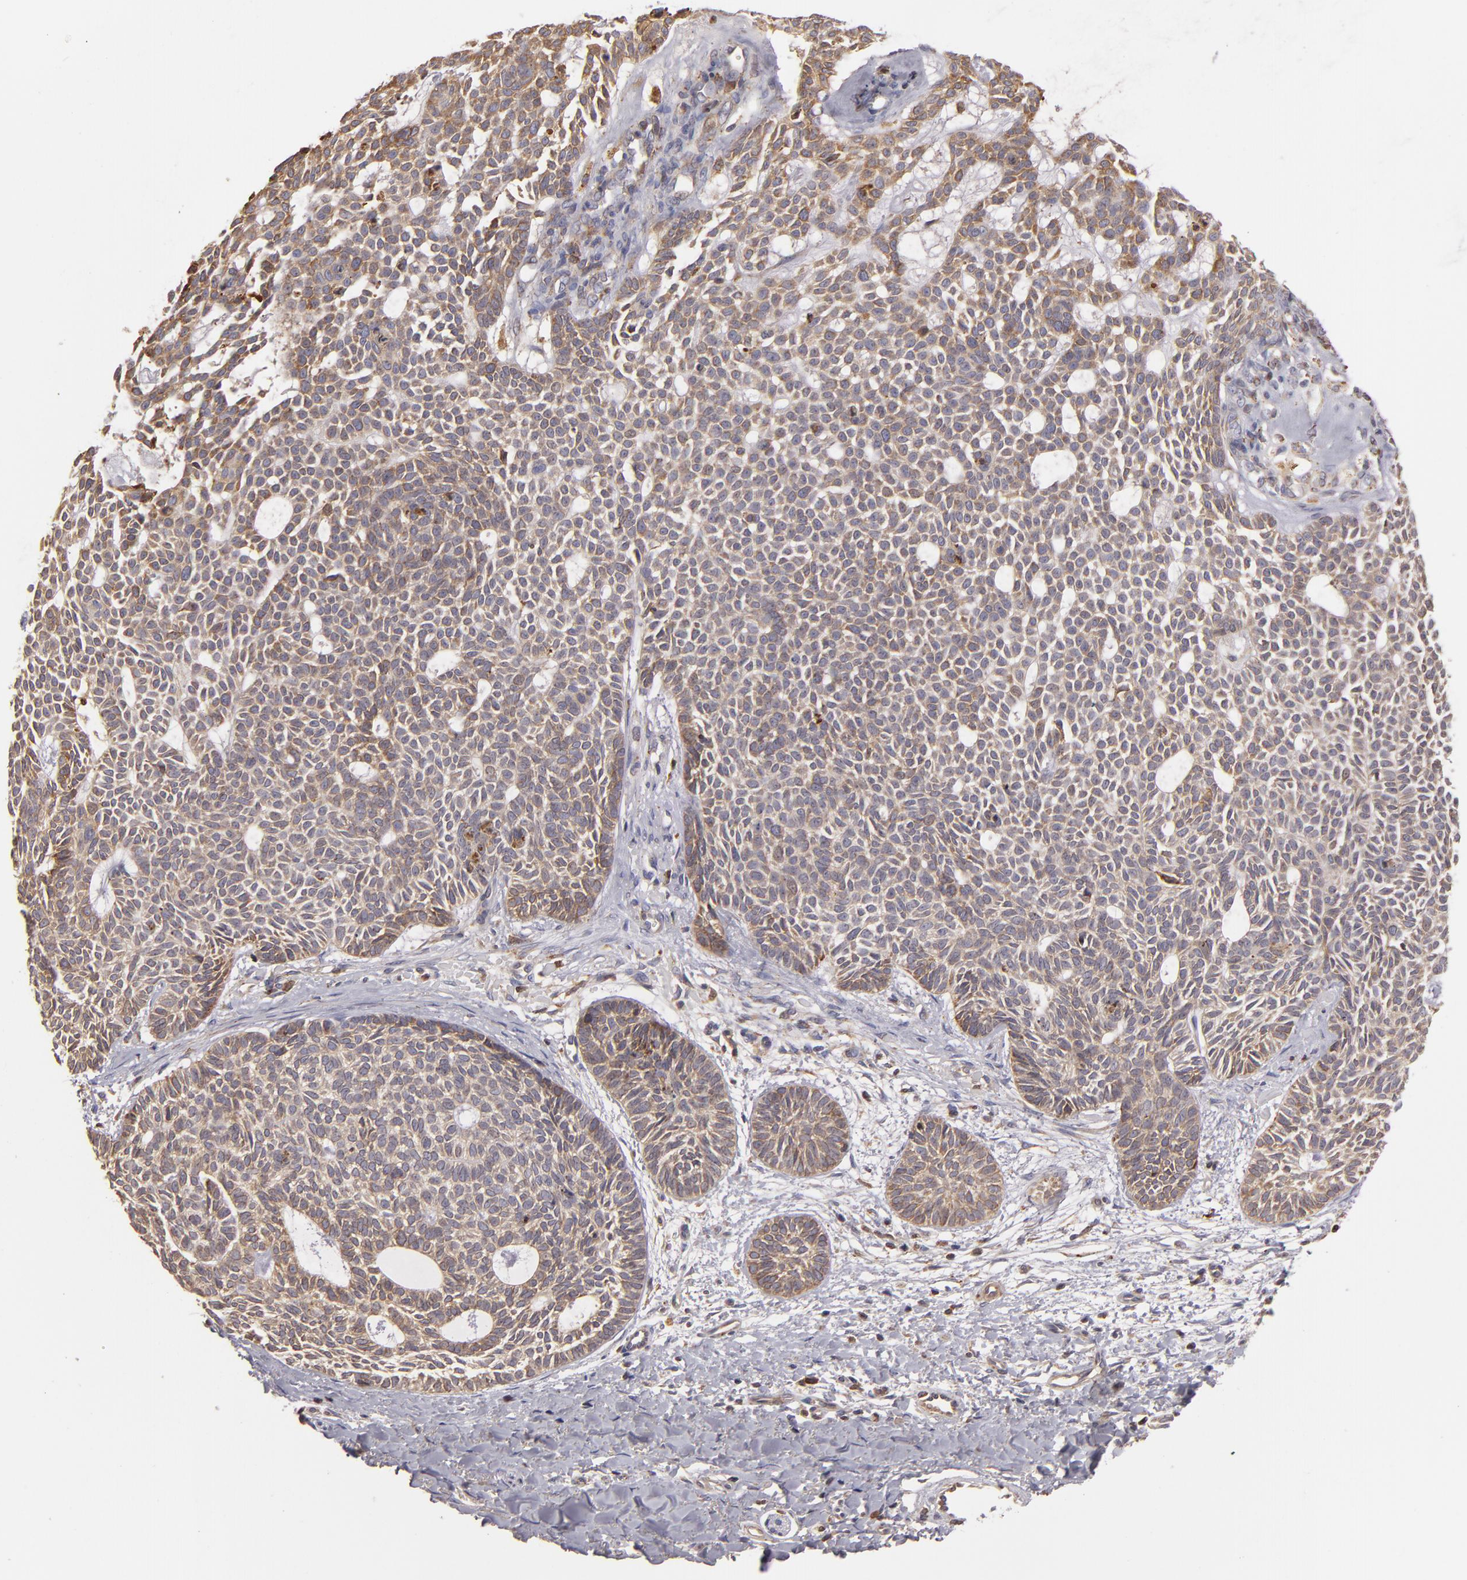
{"staining": {"intensity": "weak", "quantity": ">75%", "location": "cytoplasmic/membranous"}, "tissue": "skin cancer", "cell_type": "Tumor cells", "image_type": "cancer", "snomed": [{"axis": "morphology", "description": "Basal cell carcinoma"}, {"axis": "topography", "description": "Skin"}], "caption": "A micrograph of human skin cancer (basal cell carcinoma) stained for a protein reveals weak cytoplasmic/membranous brown staining in tumor cells. (DAB (3,3'-diaminobenzidine) = brown stain, brightfield microscopy at high magnification).", "gene": "CFB", "patient": {"sex": "male", "age": 75}}